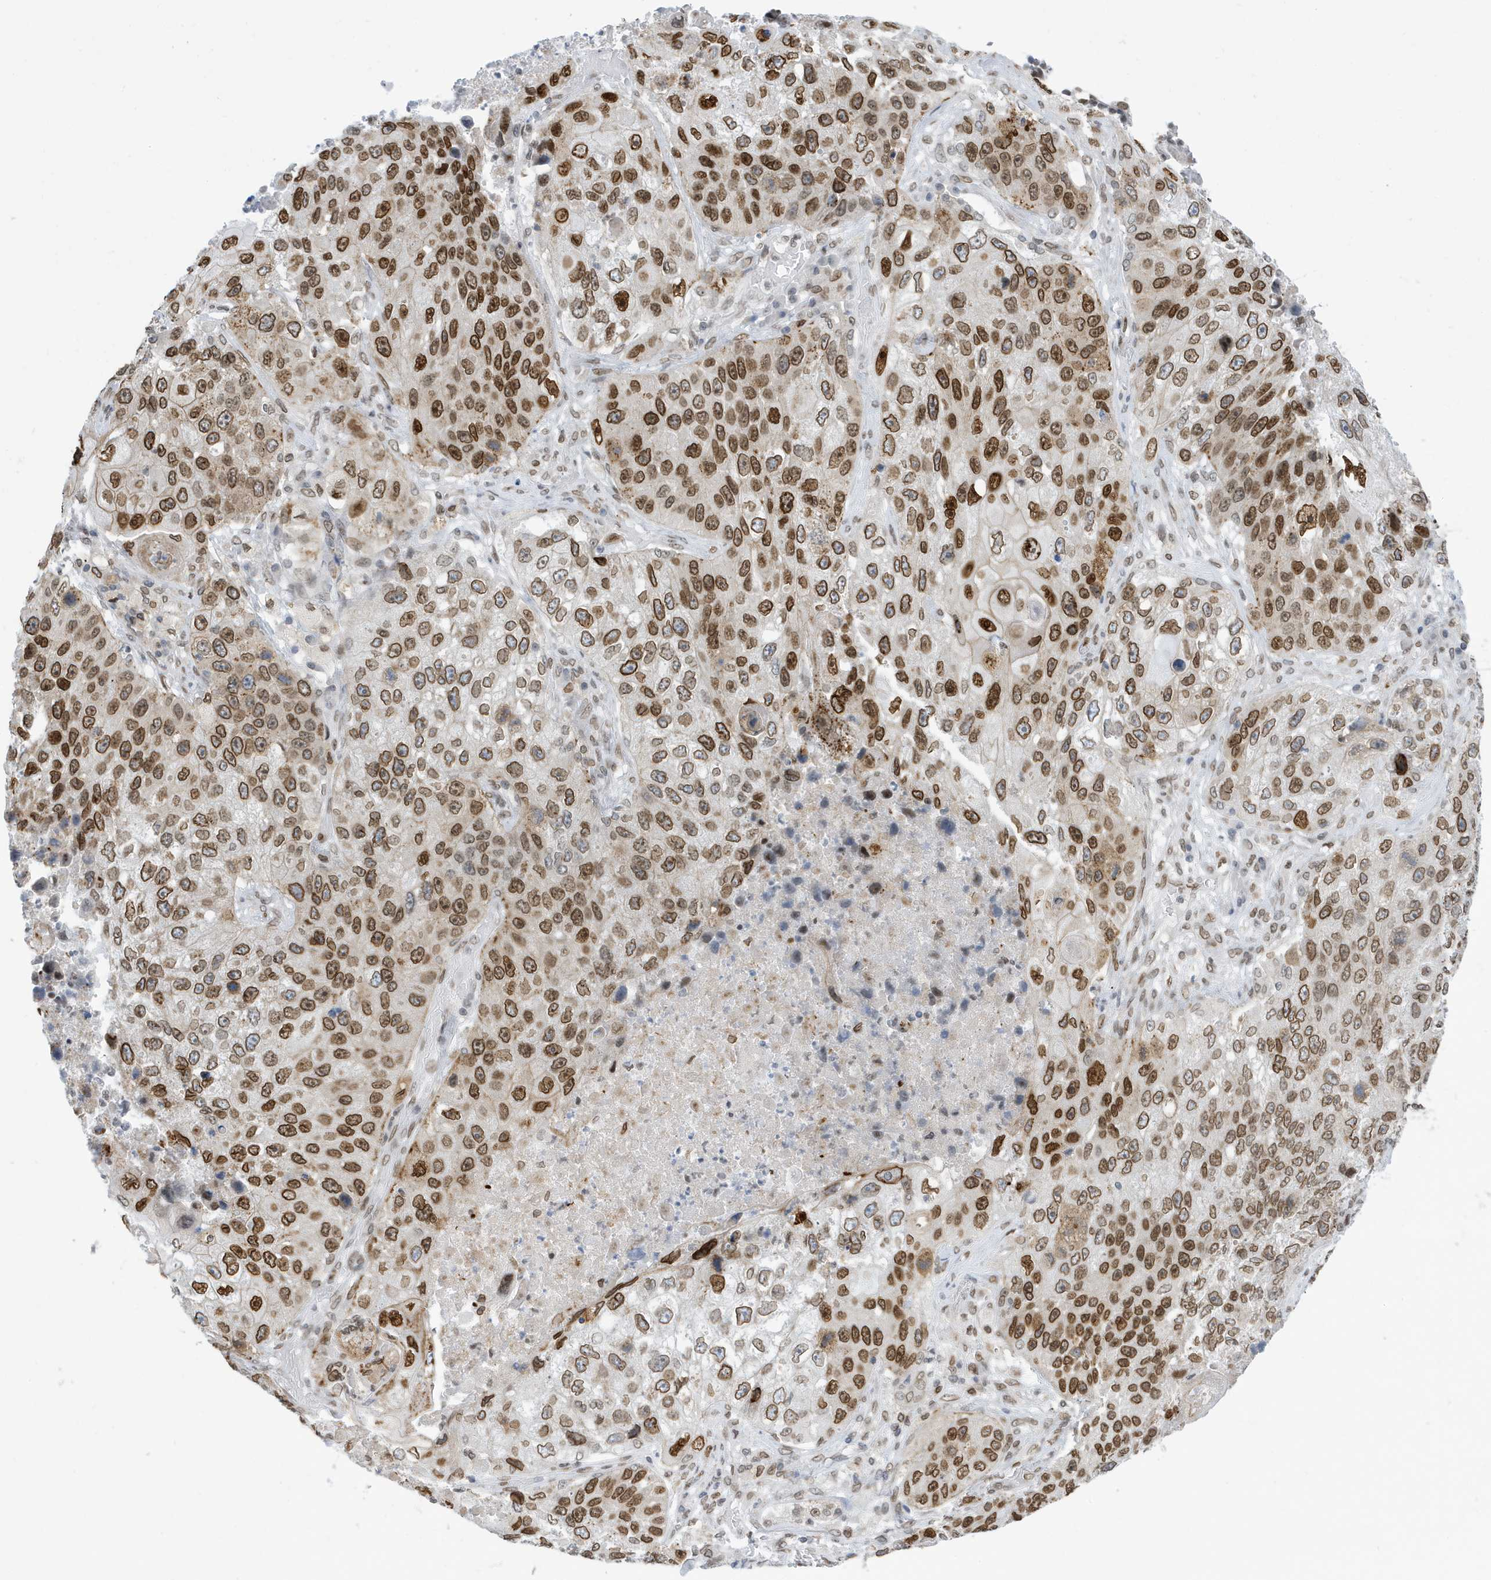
{"staining": {"intensity": "strong", "quantity": ">75%", "location": "cytoplasmic/membranous,nuclear"}, "tissue": "lung cancer", "cell_type": "Tumor cells", "image_type": "cancer", "snomed": [{"axis": "morphology", "description": "Squamous cell carcinoma, NOS"}, {"axis": "topography", "description": "Lung"}], "caption": "Human lung squamous cell carcinoma stained with a protein marker reveals strong staining in tumor cells.", "gene": "PCYT1A", "patient": {"sex": "male", "age": 61}}